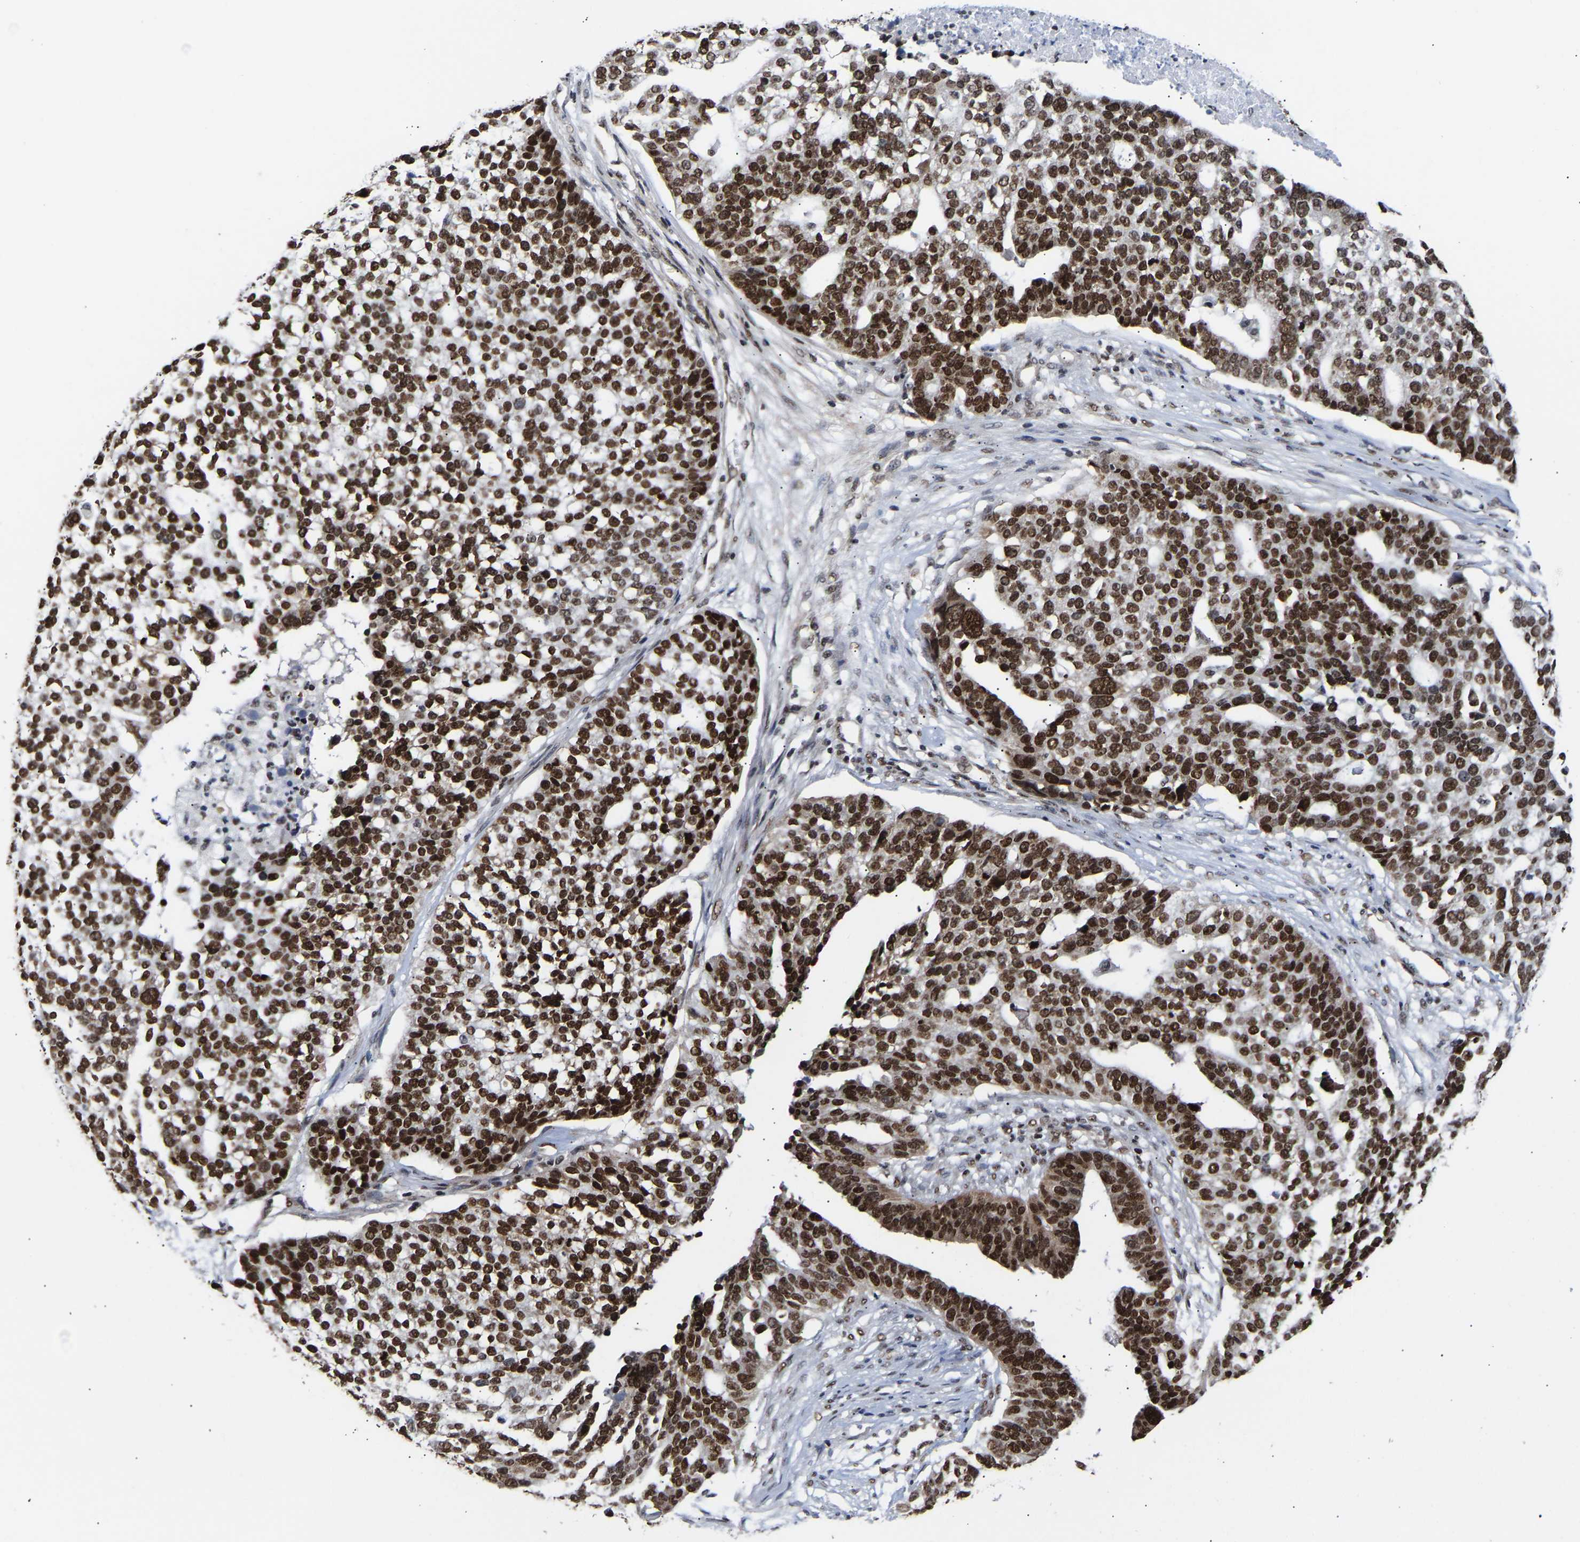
{"staining": {"intensity": "strong", "quantity": ">75%", "location": "nuclear"}, "tissue": "ovarian cancer", "cell_type": "Tumor cells", "image_type": "cancer", "snomed": [{"axis": "morphology", "description": "Cystadenocarcinoma, serous, NOS"}, {"axis": "topography", "description": "Ovary"}], "caption": "Protein staining of ovarian serous cystadenocarcinoma tissue shows strong nuclear positivity in approximately >75% of tumor cells.", "gene": "PSIP1", "patient": {"sex": "female", "age": 59}}